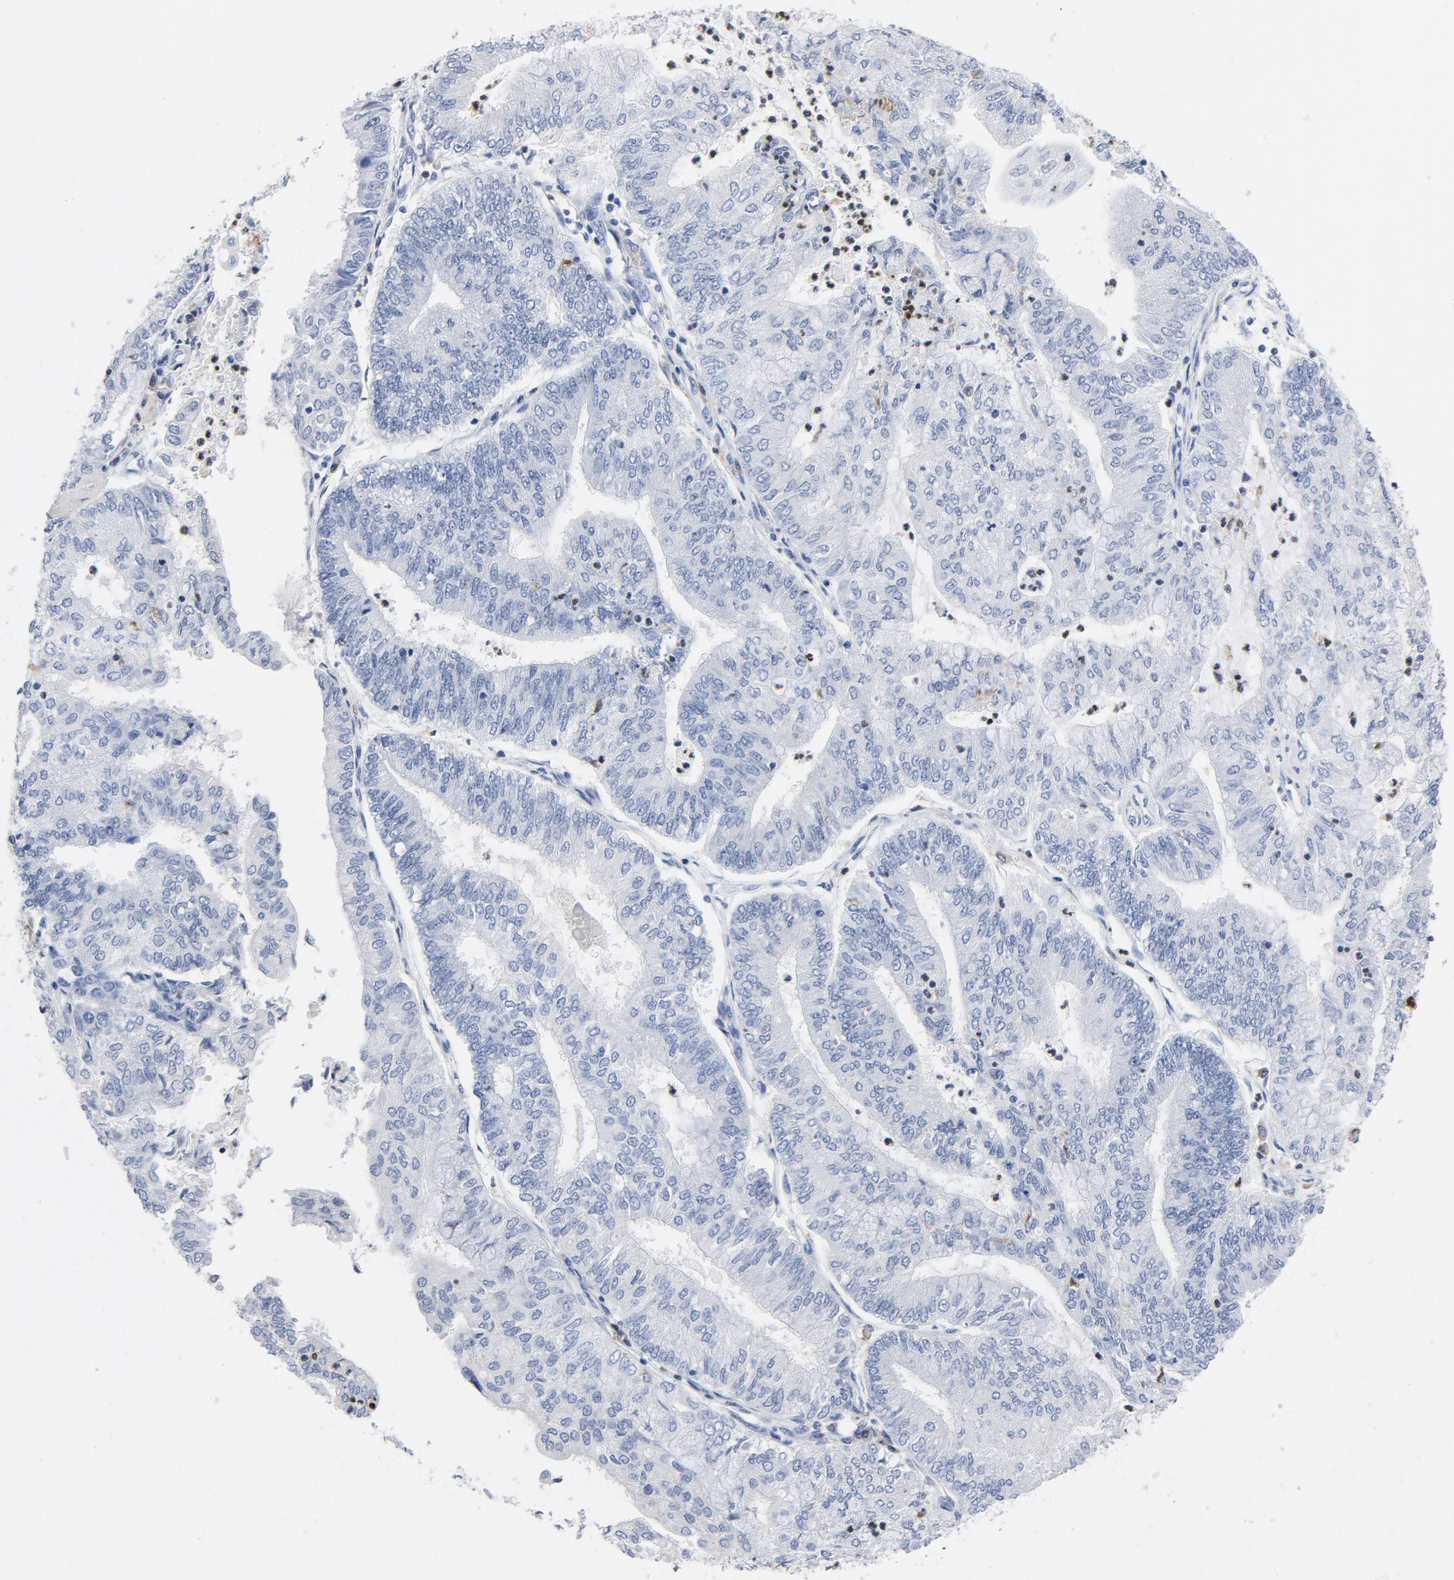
{"staining": {"intensity": "negative", "quantity": "none", "location": "none"}, "tissue": "endometrial cancer", "cell_type": "Tumor cells", "image_type": "cancer", "snomed": [{"axis": "morphology", "description": "Adenocarcinoma, NOS"}, {"axis": "topography", "description": "Endometrium"}], "caption": "Immunohistochemical staining of human endometrial cancer reveals no significant expression in tumor cells.", "gene": "NCF1", "patient": {"sex": "female", "age": 59}}